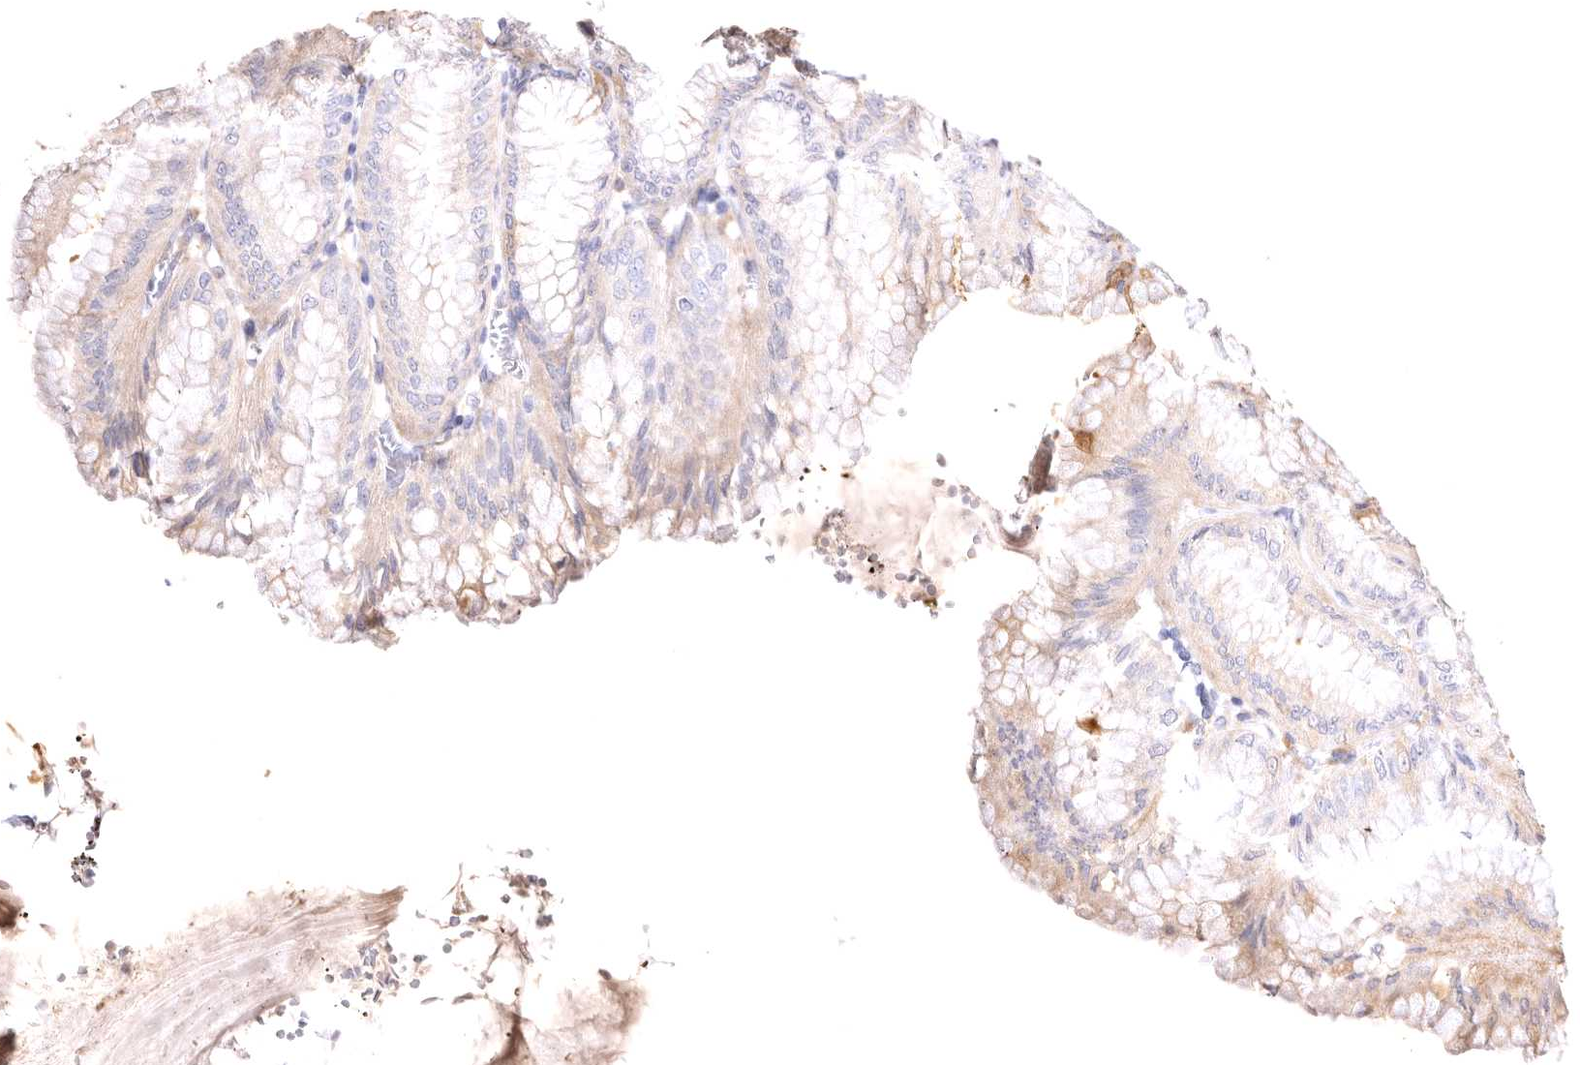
{"staining": {"intensity": "weak", "quantity": "<25%", "location": "cytoplasmic/membranous"}, "tissue": "stomach", "cell_type": "Glandular cells", "image_type": "normal", "snomed": [{"axis": "morphology", "description": "Normal tissue, NOS"}, {"axis": "topography", "description": "Stomach, lower"}], "caption": "Immunohistochemistry photomicrograph of benign human stomach stained for a protein (brown), which exhibits no staining in glandular cells.", "gene": "VPS45", "patient": {"sex": "male", "age": 71}}